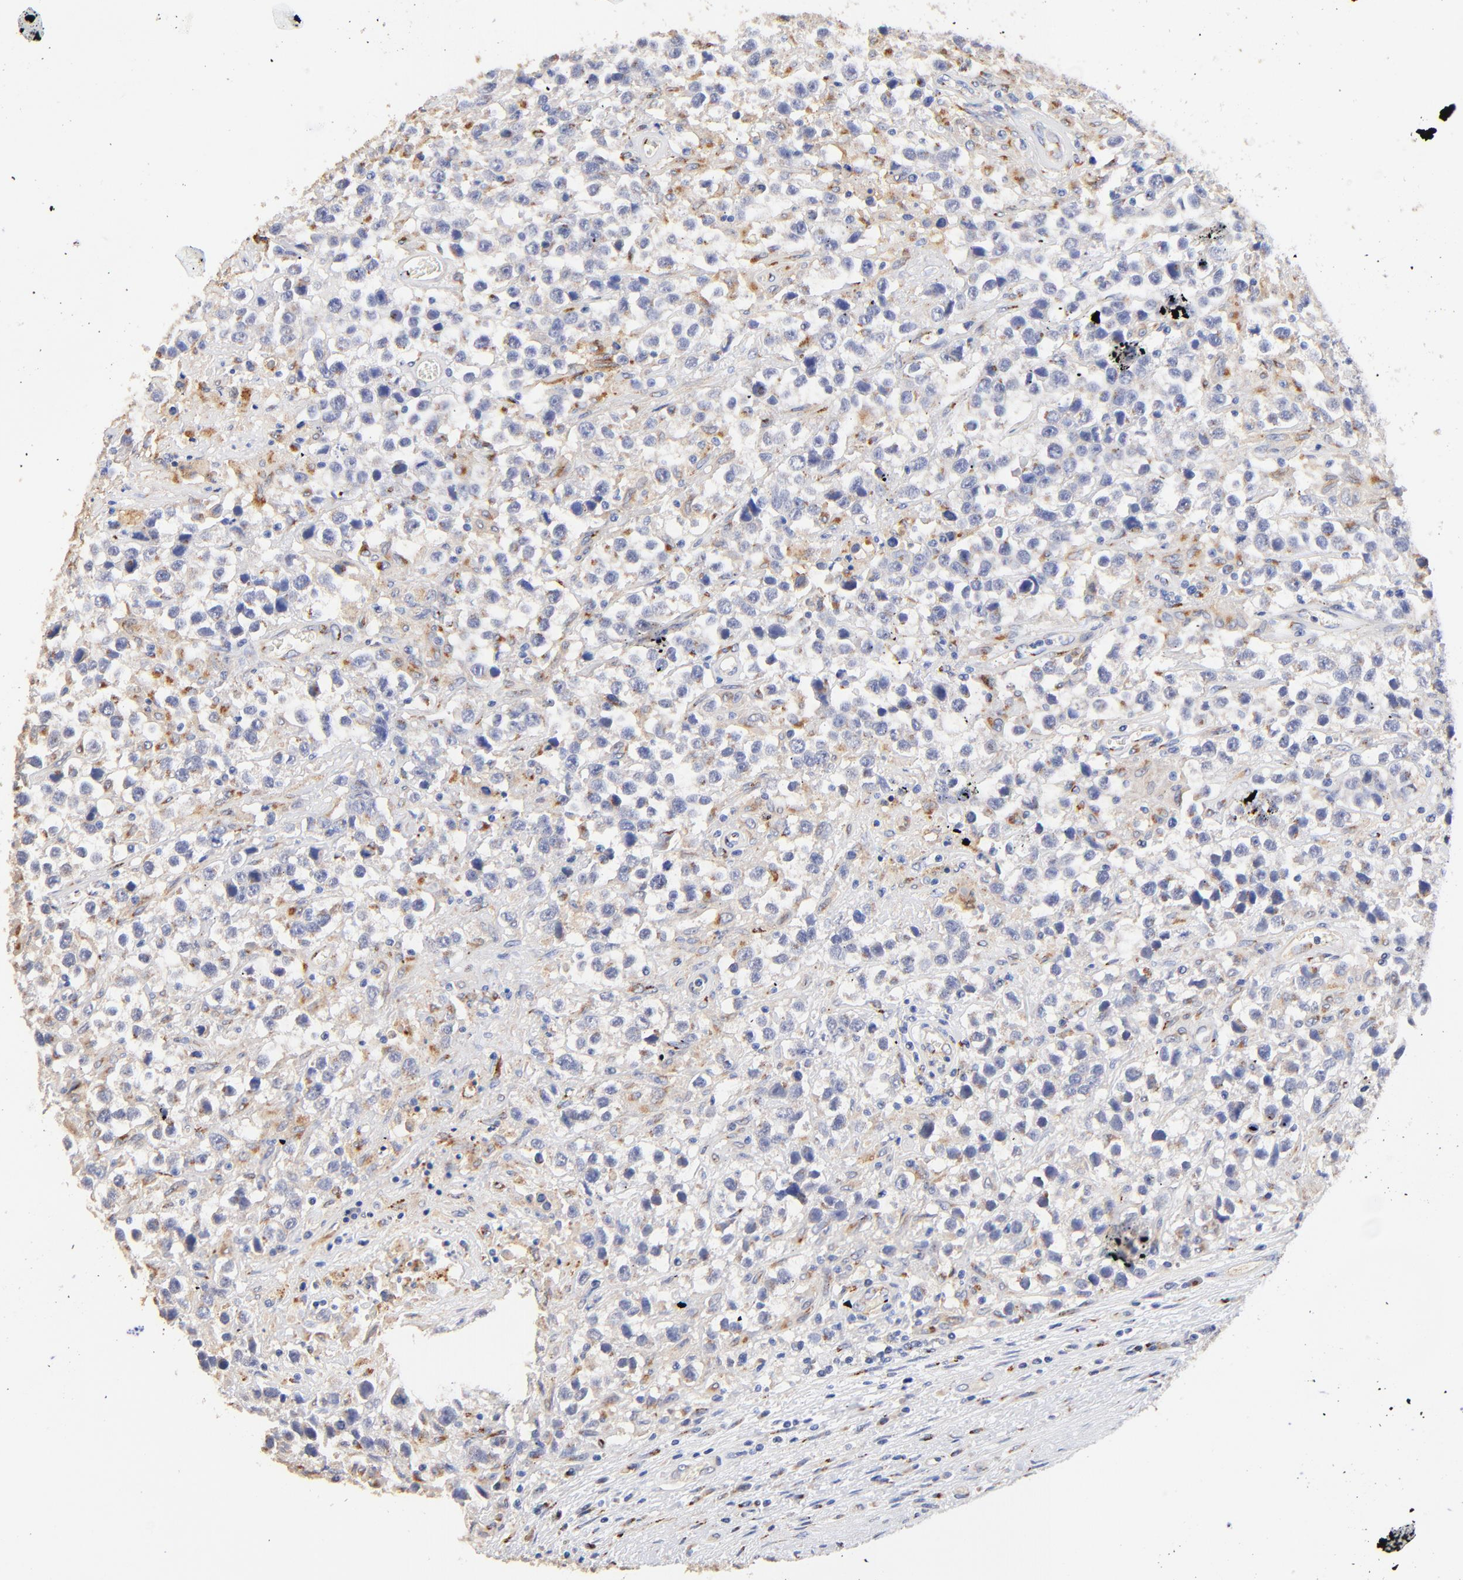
{"staining": {"intensity": "negative", "quantity": "none", "location": "none"}, "tissue": "testis cancer", "cell_type": "Tumor cells", "image_type": "cancer", "snomed": [{"axis": "morphology", "description": "Seminoma, NOS"}, {"axis": "topography", "description": "Testis"}], "caption": "A high-resolution image shows immunohistochemistry staining of testis seminoma, which demonstrates no significant positivity in tumor cells. (Brightfield microscopy of DAB IHC at high magnification).", "gene": "FMNL3", "patient": {"sex": "male", "age": 43}}